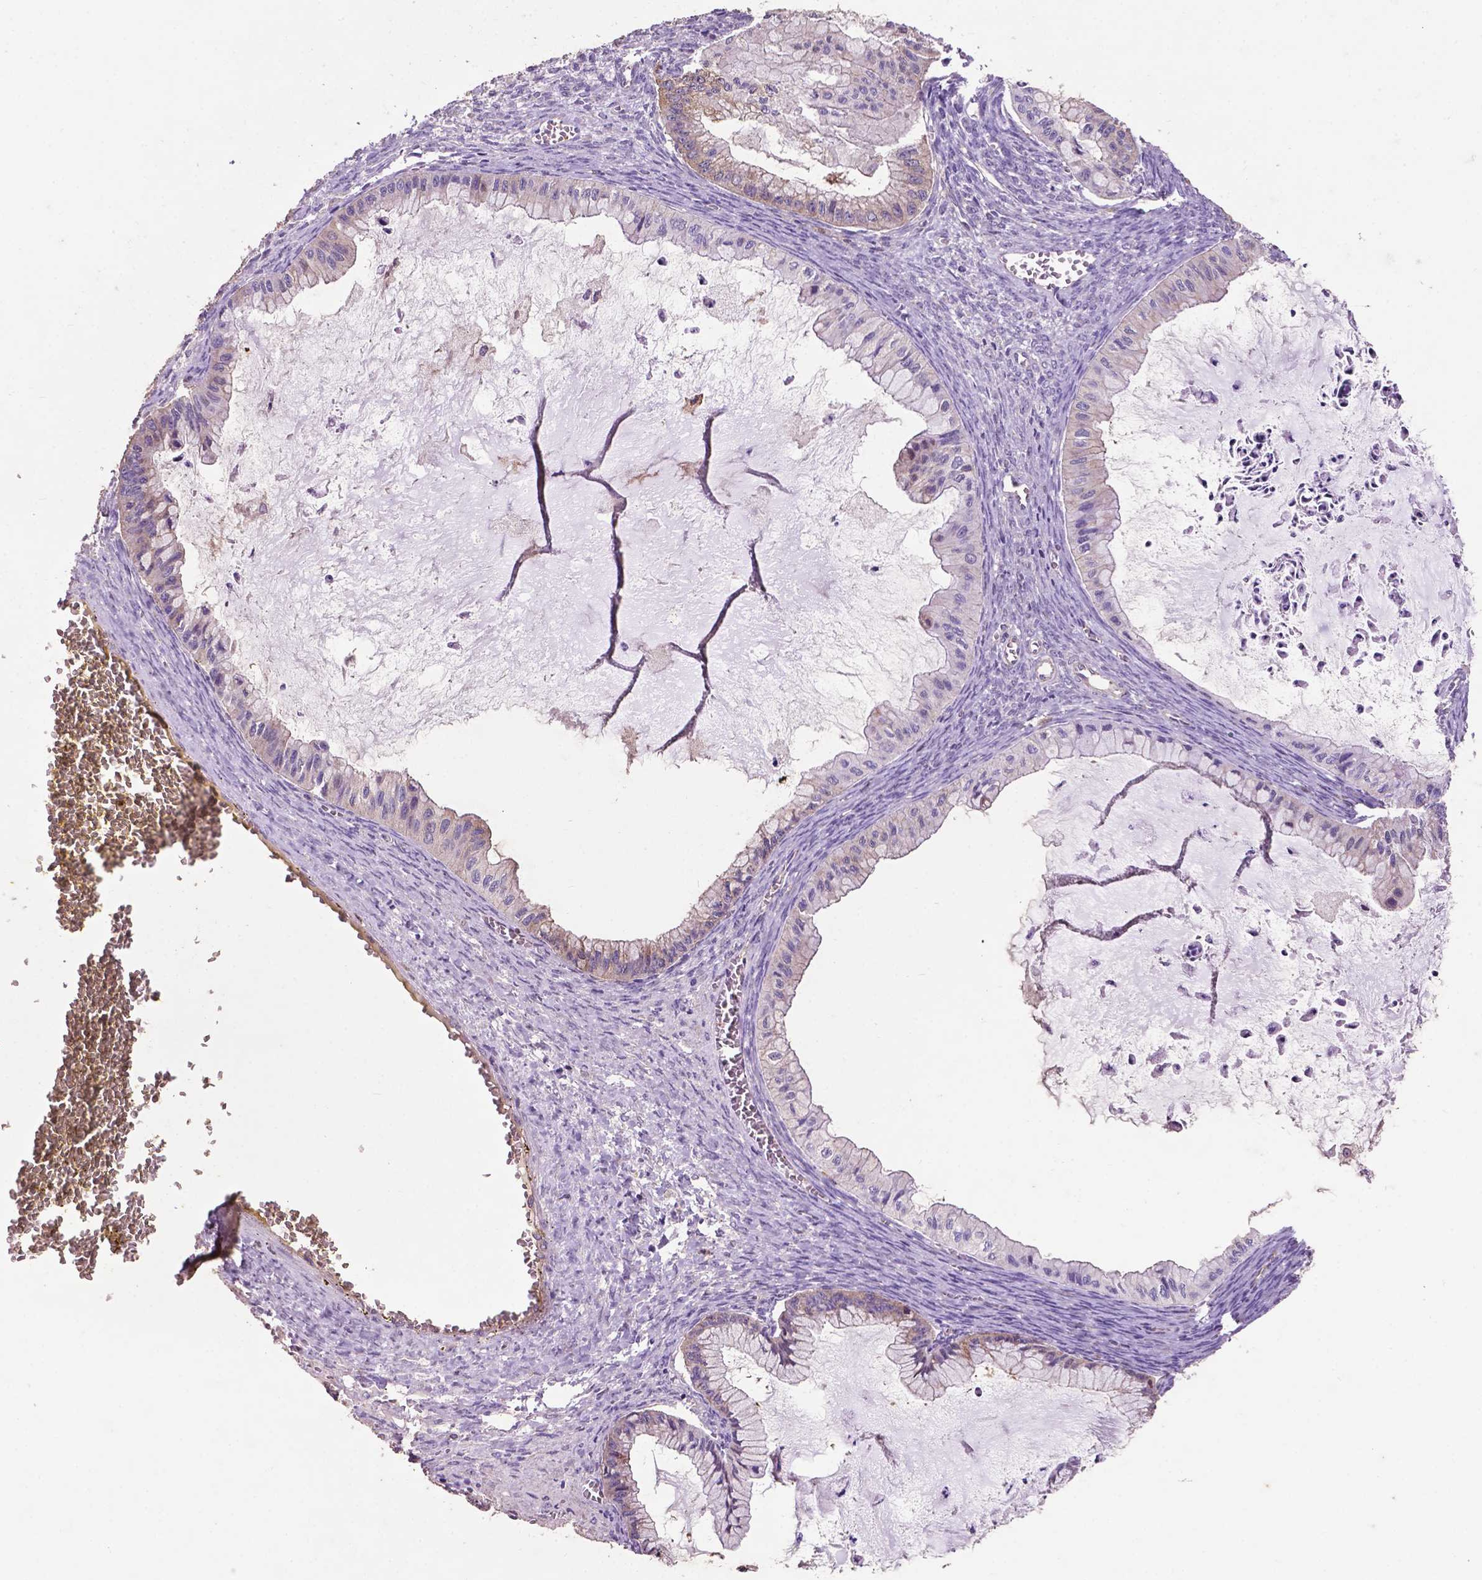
{"staining": {"intensity": "moderate", "quantity": "<25%", "location": "cytoplasmic/membranous"}, "tissue": "ovarian cancer", "cell_type": "Tumor cells", "image_type": "cancer", "snomed": [{"axis": "morphology", "description": "Cystadenocarcinoma, mucinous, NOS"}, {"axis": "topography", "description": "Ovary"}], "caption": "Protein staining exhibits moderate cytoplasmic/membranous expression in approximately <25% of tumor cells in ovarian cancer (mucinous cystadenocarcinoma).", "gene": "SMAD3", "patient": {"sex": "female", "age": 72}}